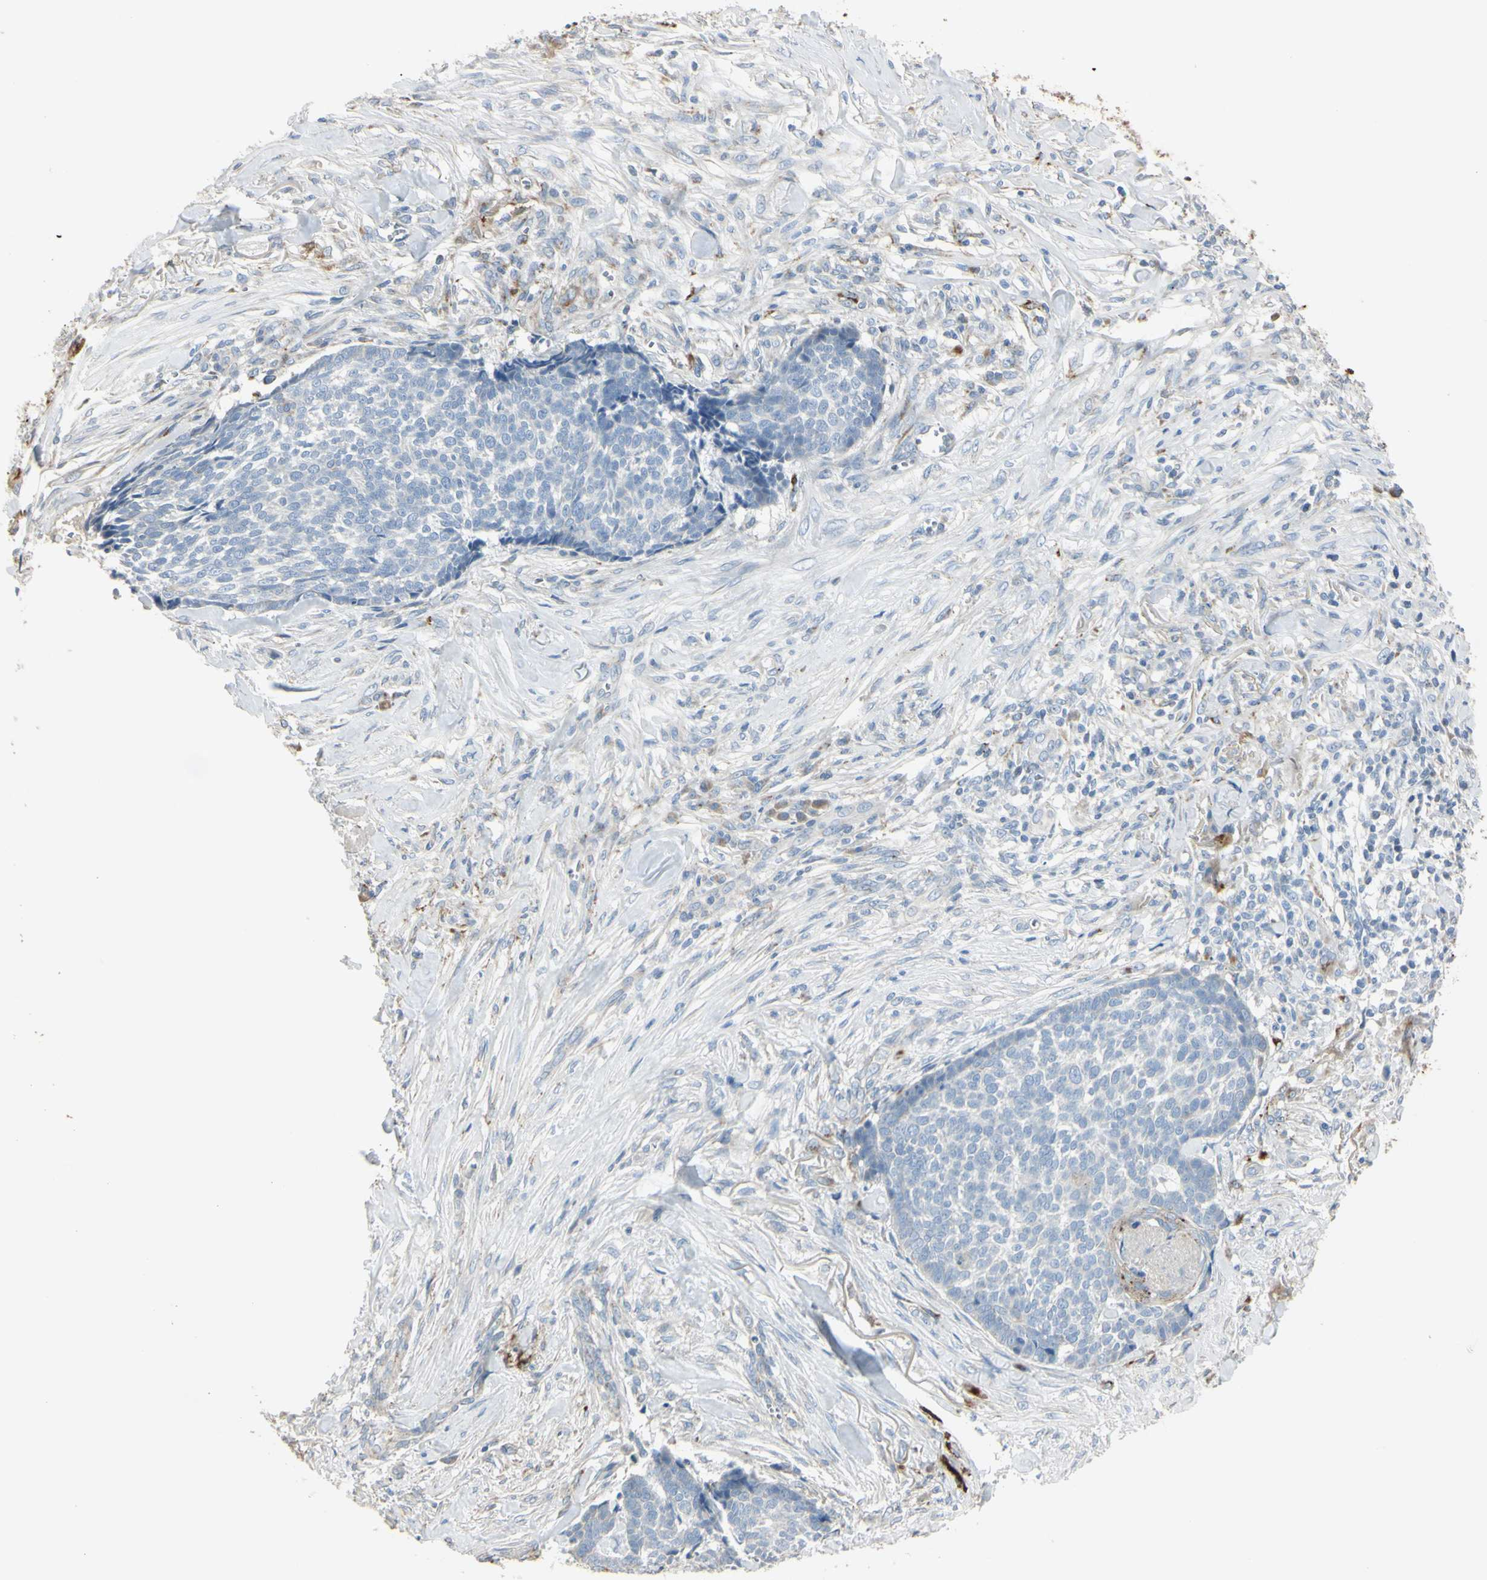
{"staining": {"intensity": "negative", "quantity": "none", "location": "none"}, "tissue": "skin cancer", "cell_type": "Tumor cells", "image_type": "cancer", "snomed": [{"axis": "morphology", "description": "Basal cell carcinoma"}, {"axis": "topography", "description": "Skin"}], "caption": "Tumor cells are negative for brown protein staining in skin cancer (basal cell carcinoma).", "gene": "ANGPTL1", "patient": {"sex": "male", "age": 84}}